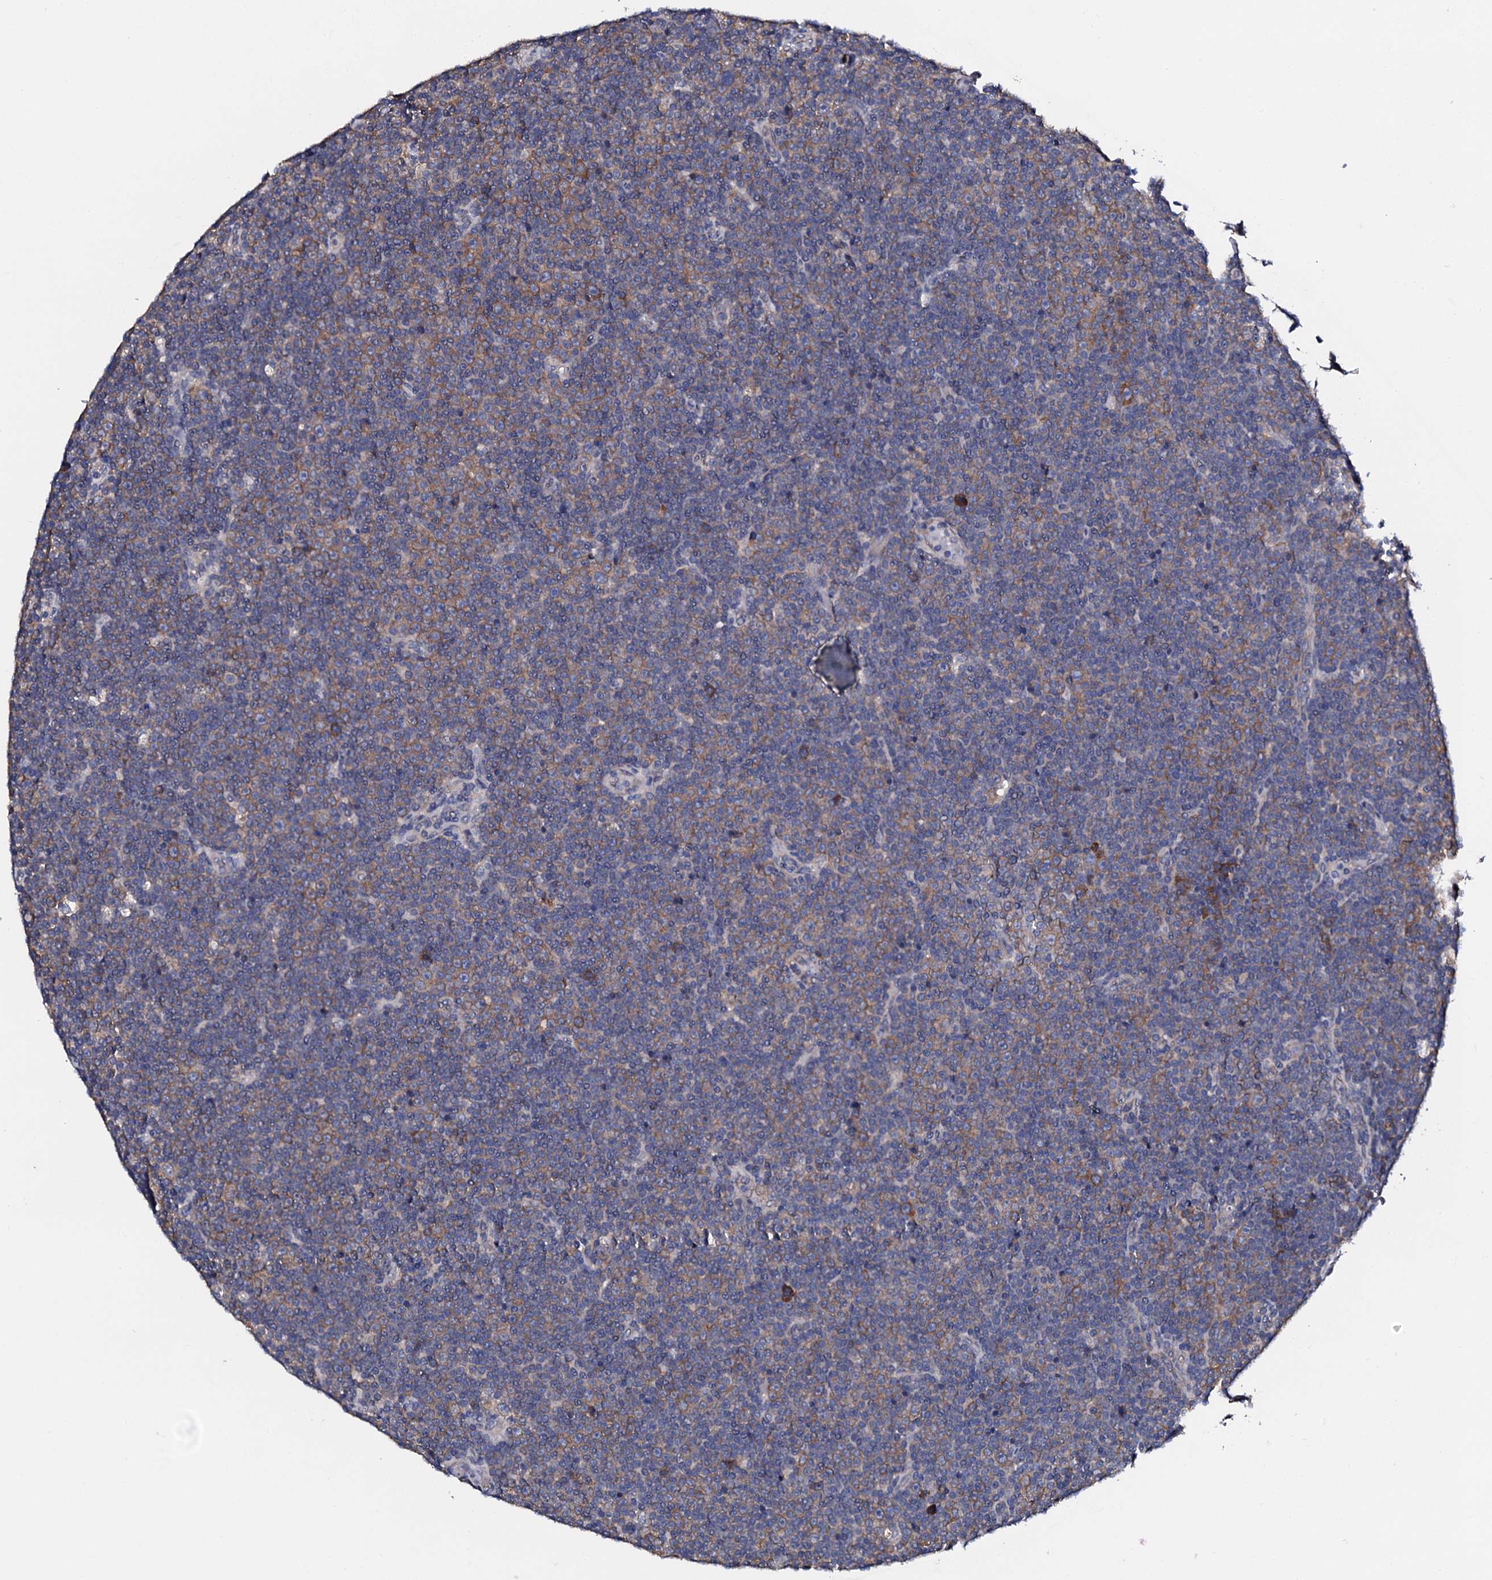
{"staining": {"intensity": "moderate", "quantity": "25%-75%", "location": "cytoplasmic/membranous"}, "tissue": "lymphoma", "cell_type": "Tumor cells", "image_type": "cancer", "snomed": [{"axis": "morphology", "description": "Malignant lymphoma, non-Hodgkin's type, Low grade"}, {"axis": "topography", "description": "Lymph node"}], "caption": "Immunohistochemistry (IHC) (DAB) staining of human low-grade malignant lymphoma, non-Hodgkin's type displays moderate cytoplasmic/membranous protein positivity in approximately 25%-75% of tumor cells.", "gene": "NUP58", "patient": {"sex": "female", "age": 67}}